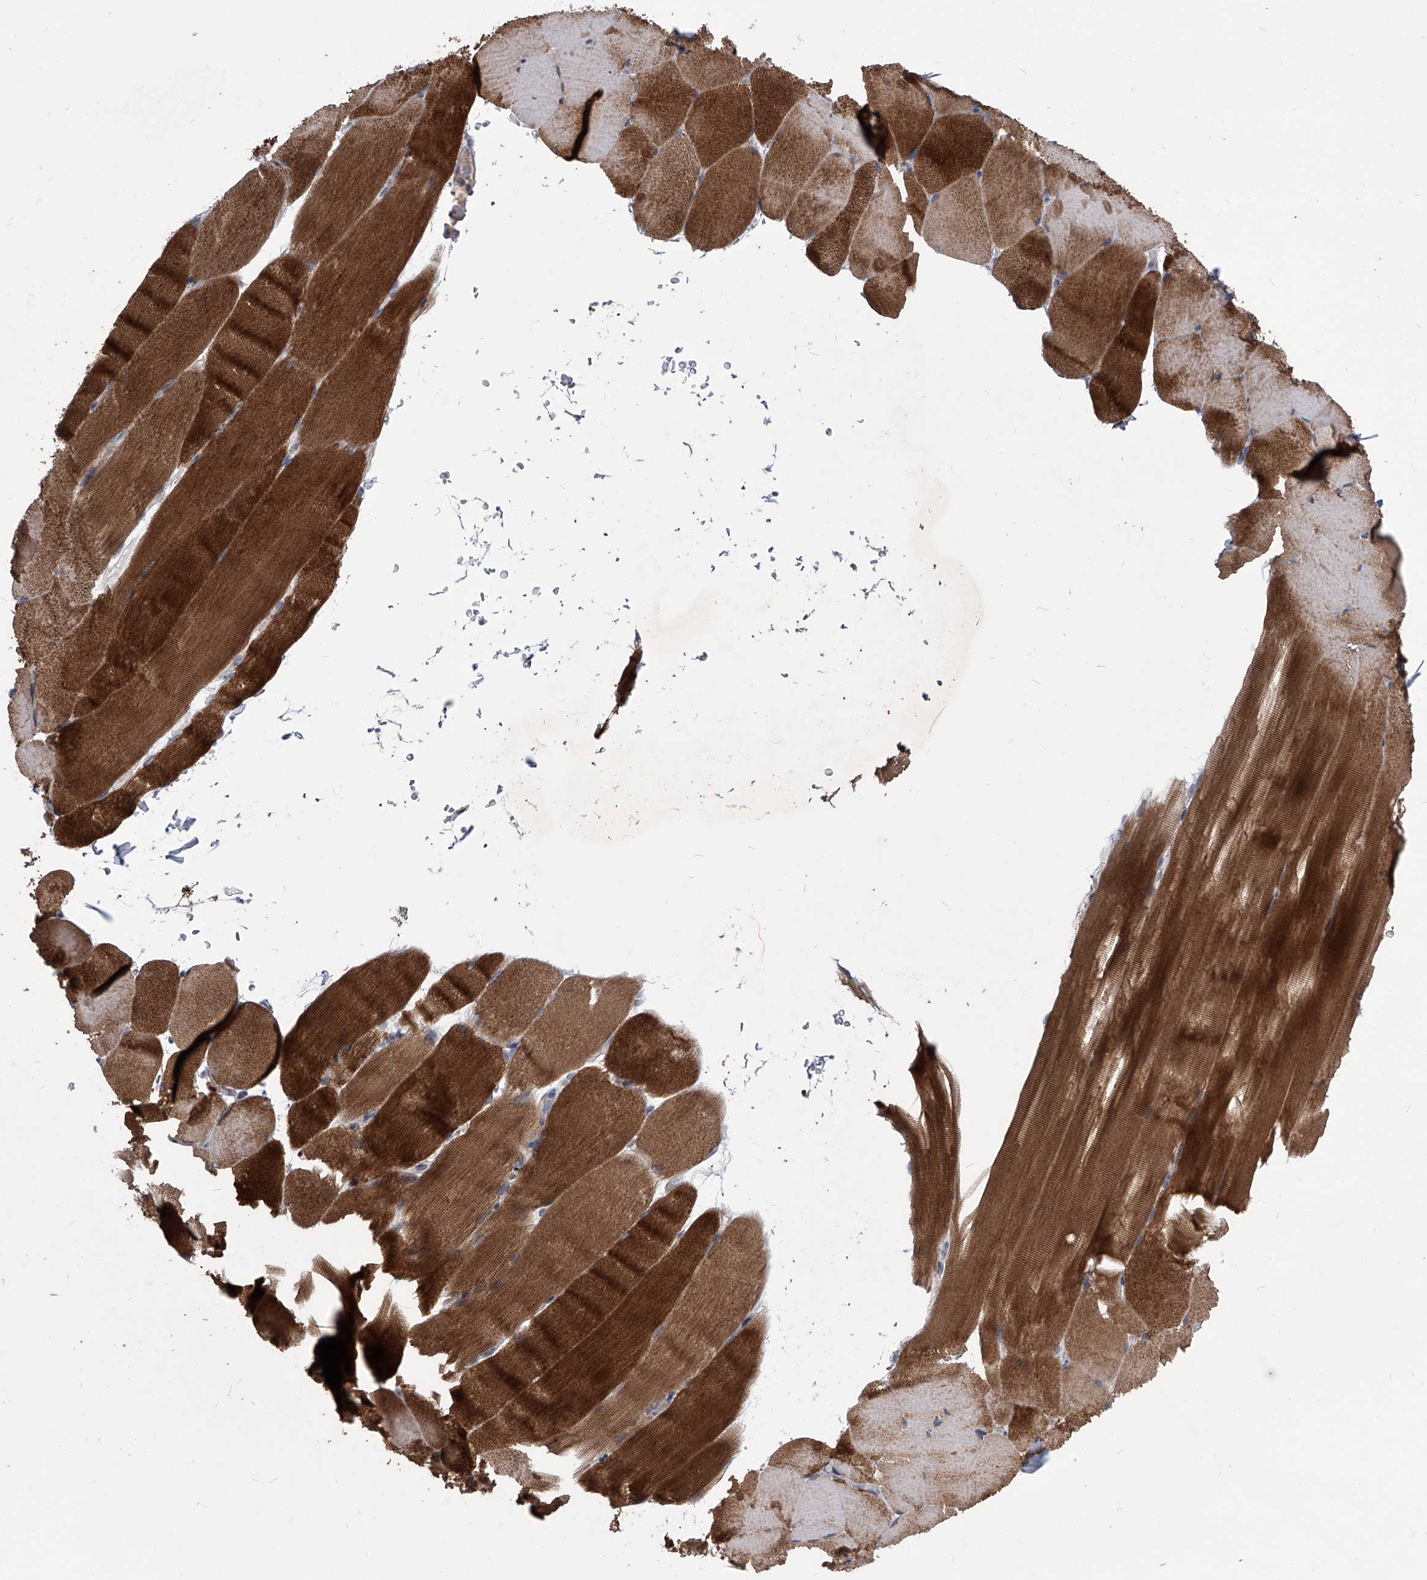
{"staining": {"intensity": "strong", "quantity": "25%-75%", "location": "cytoplasmic/membranous"}, "tissue": "skeletal muscle", "cell_type": "Myocytes", "image_type": "normal", "snomed": [{"axis": "morphology", "description": "Normal tissue, NOS"}, {"axis": "topography", "description": "Skeletal muscle"}, {"axis": "topography", "description": "Parathyroid gland"}], "caption": "Immunohistochemical staining of benign skeletal muscle reveals strong cytoplasmic/membranous protein positivity in about 25%-75% of myocytes.", "gene": "MAP4K3", "patient": {"sex": "female", "age": 37}}